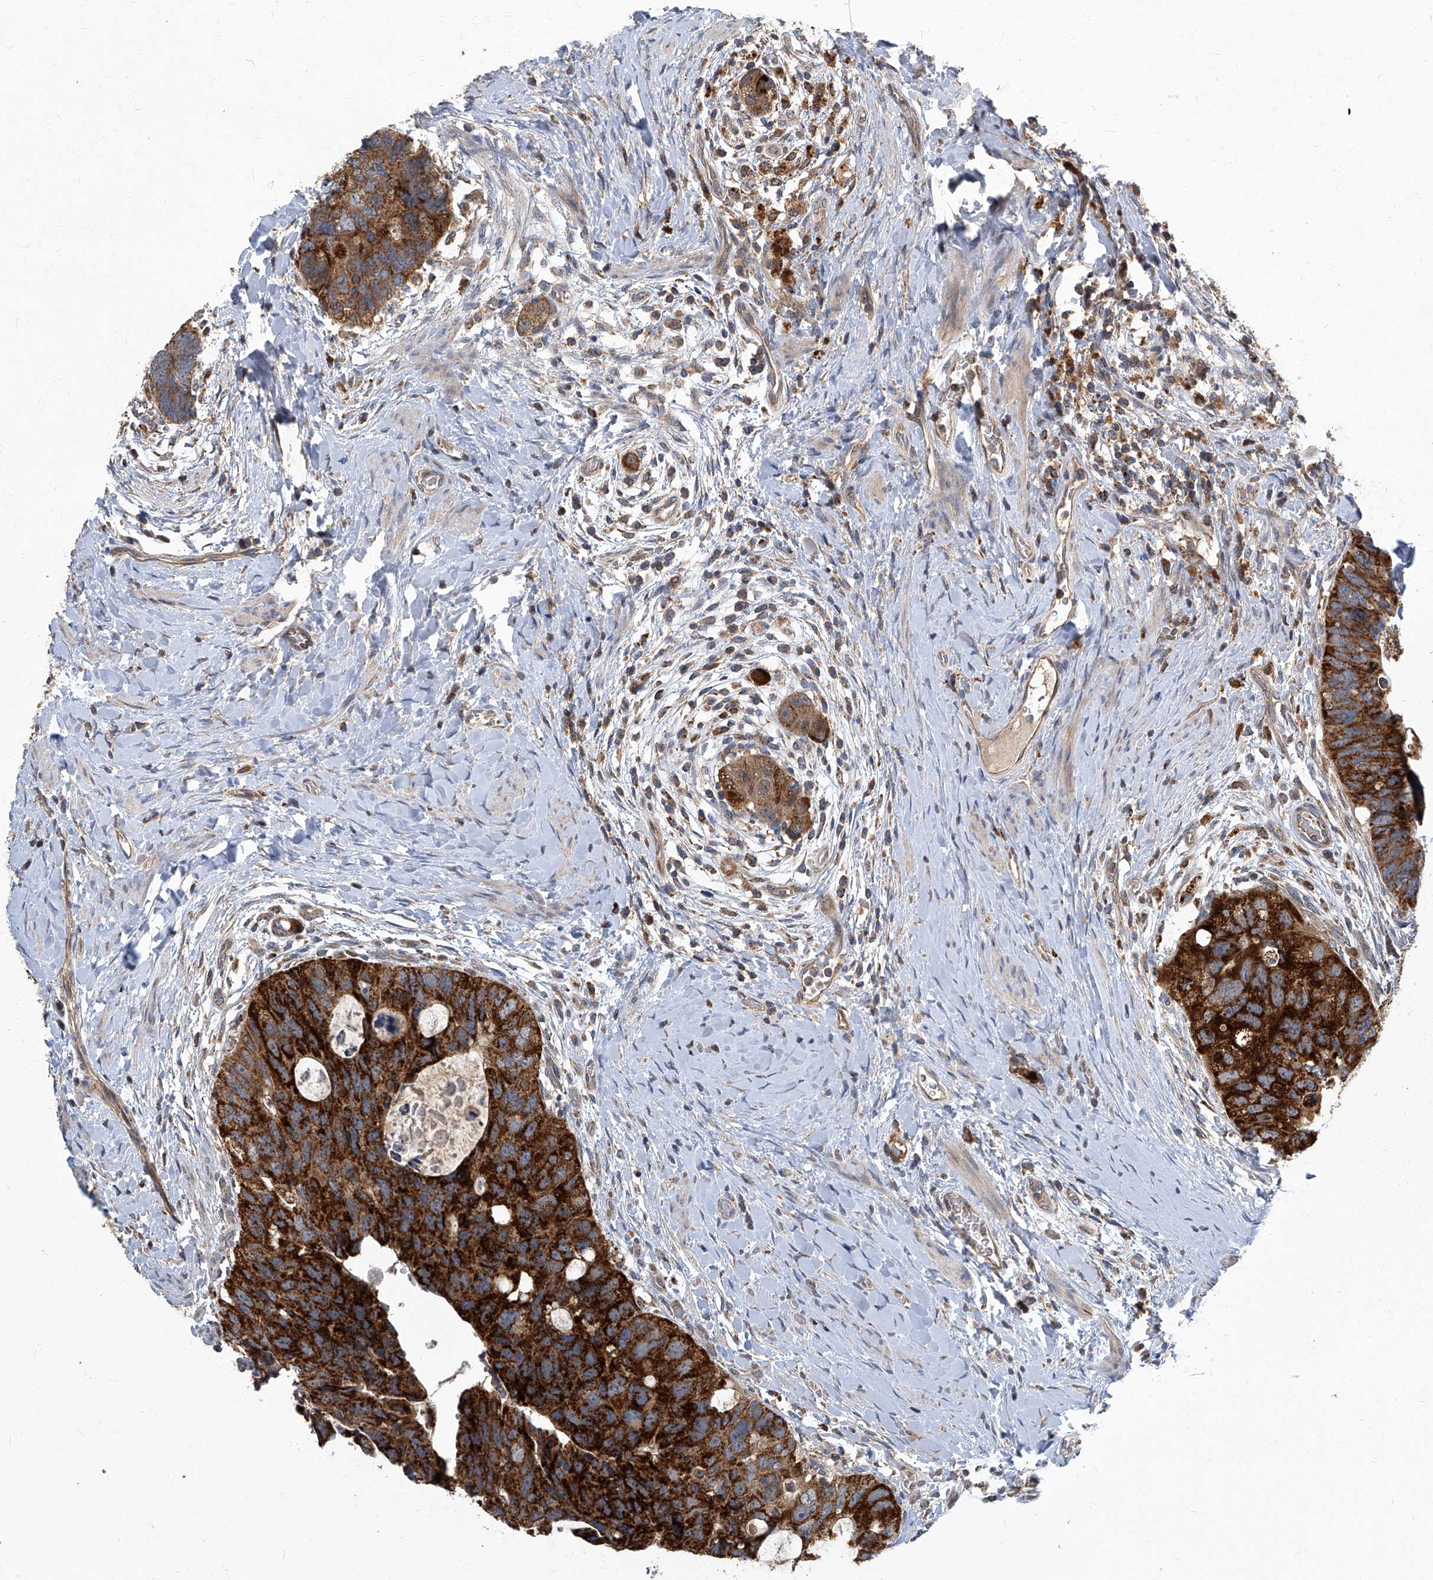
{"staining": {"intensity": "strong", "quantity": ">75%", "location": "cytoplasmic/membranous"}, "tissue": "colorectal cancer", "cell_type": "Tumor cells", "image_type": "cancer", "snomed": [{"axis": "morphology", "description": "Adenocarcinoma, NOS"}, {"axis": "topography", "description": "Rectum"}], "caption": "Approximately >75% of tumor cells in colorectal cancer display strong cytoplasmic/membranous protein staining as visualized by brown immunohistochemical staining.", "gene": "TNFRSF13B", "patient": {"sex": "male", "age": 59}}